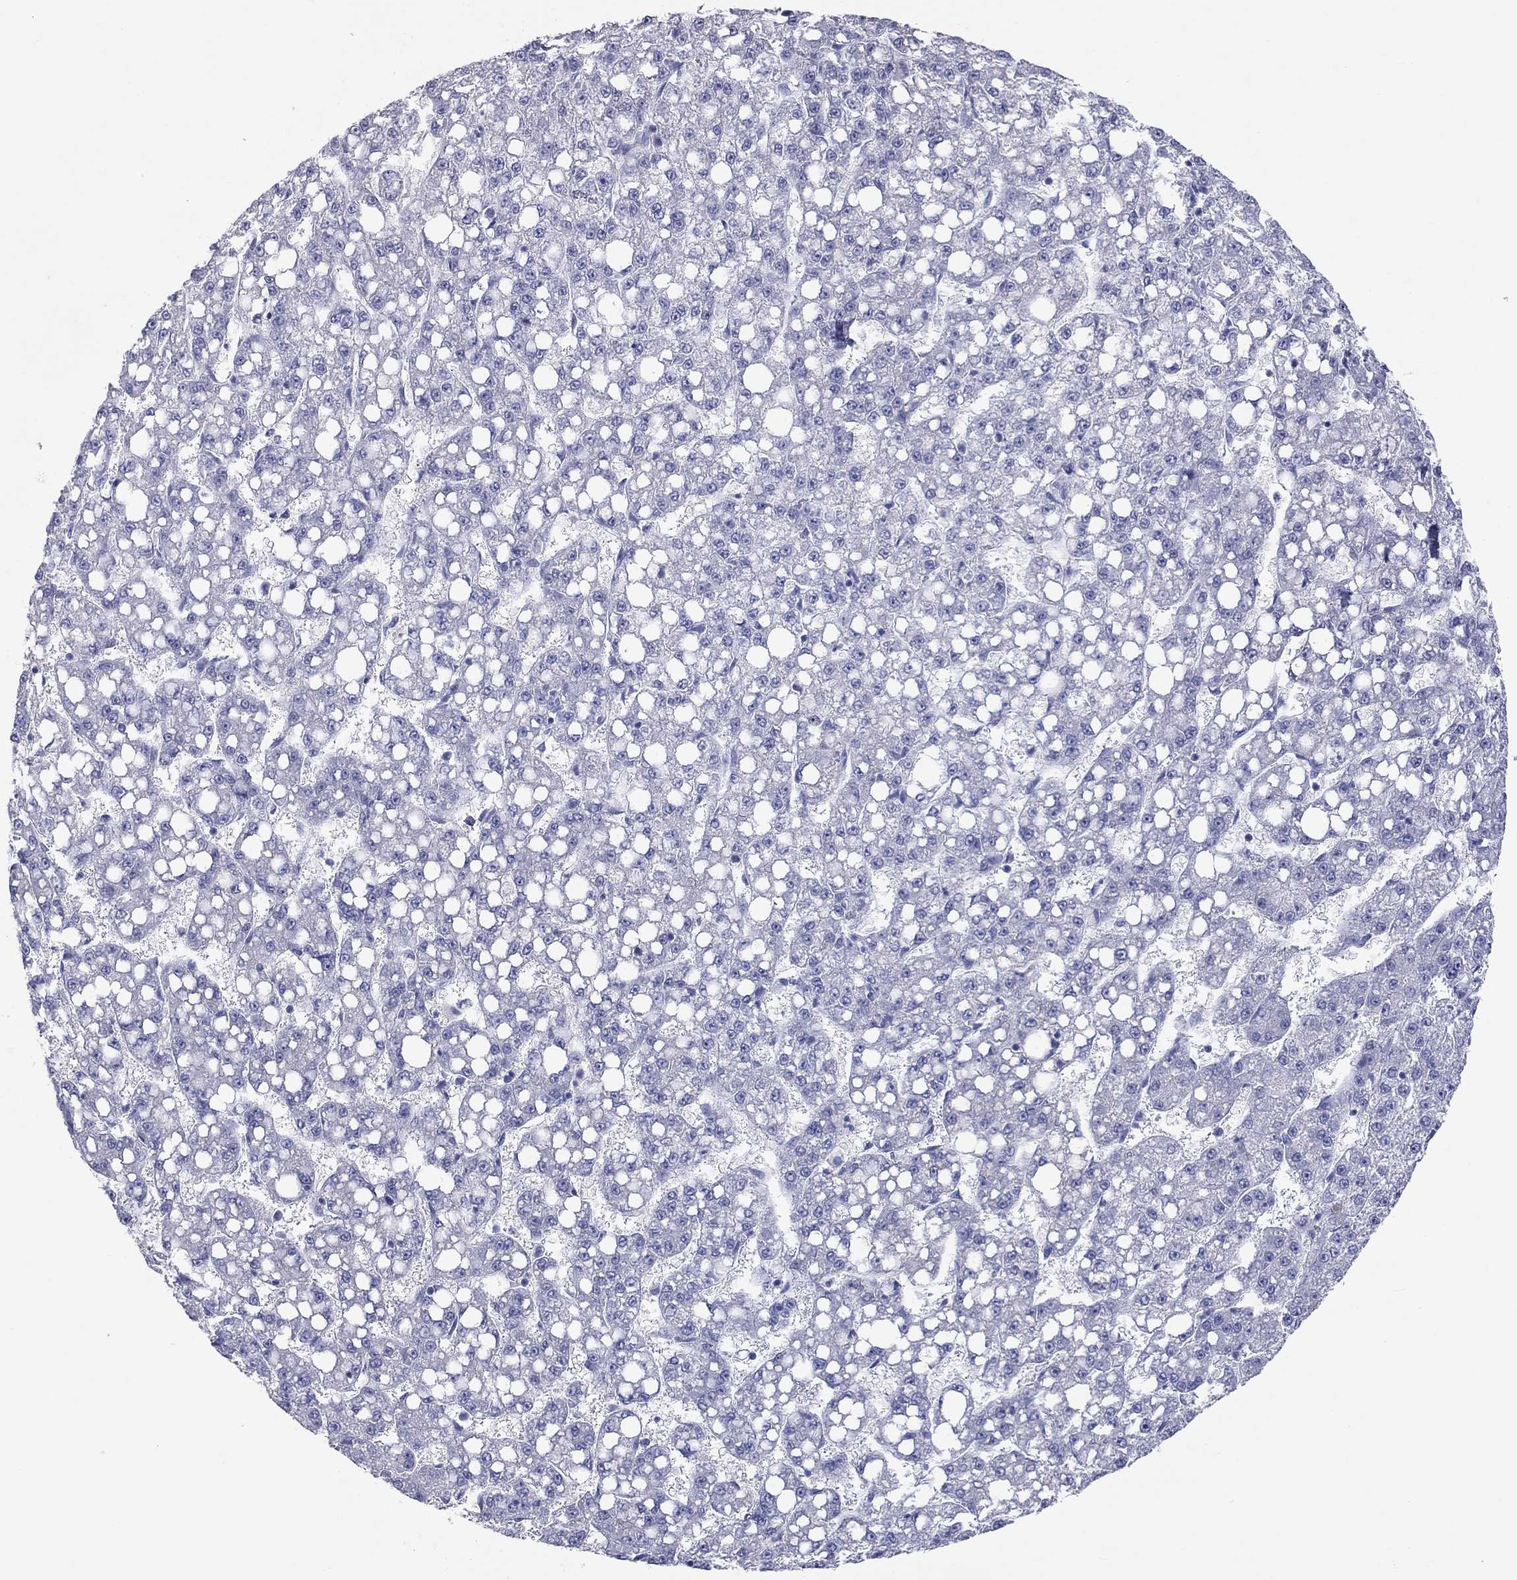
{"staining": {"intensity": "negative", "quantity": "none", "location": "none"}, "tissue": "liver cancer", "cell_type": "Tumor cells", "image_type": "cancer", "snomed": [{"axis": "morphology", "description": "Carcinoma, Hepatocellular, NOS"}, {"axis": "topography", "description": "Liver"}], "caption": "Liver cancer (hepatocellular carcinoma) was stained to show a protein in brown. There is no significant expression in tumor cells. (DAB (3,3'-diaminobenzidine) IHC with hematoxylin counter stain).", "gene": "PCDHGC5", "patient": {"sex": "female", "age": 65}}